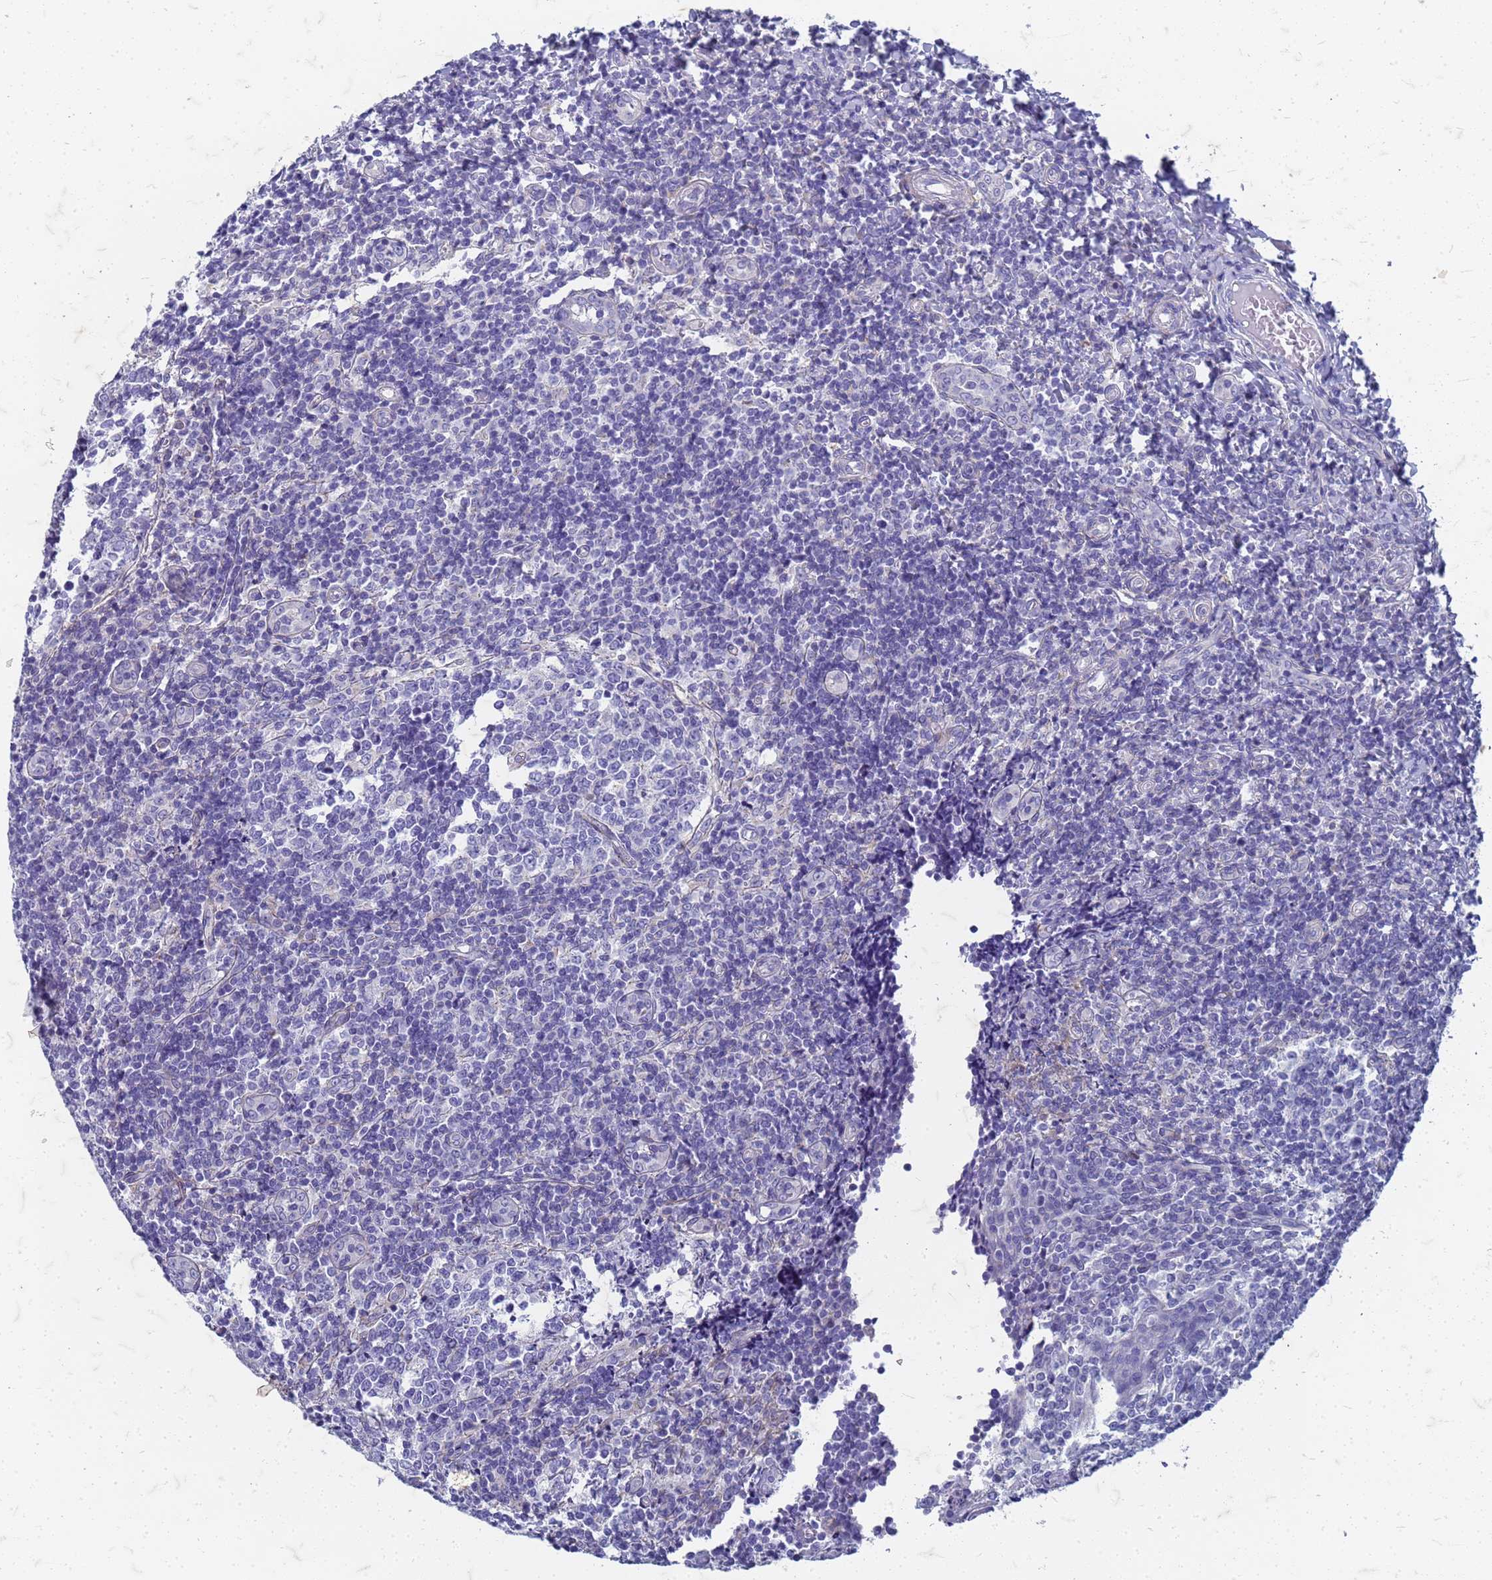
{"staining": {"intensity": "negative", "quantity": "none", "location": "none"}, "tissue": "tonsil", "cell_type": "Germinal center cells", "image_type": "normal", "snomed": [{"axis": "morphology", "description": "Normal tissue, NOS"}, {"axis": "topography", "description": "Tonsil"}], "caption": "Immunohistochemical staining of normal tonsil exhibits no significant staining in germinal center cells. (DAB (3,3'-diaminobenzidine) IHC with hematoxylin counter stain).", "gene": "TRIM64B", "patient": {"sex": "female", "age": 19}}